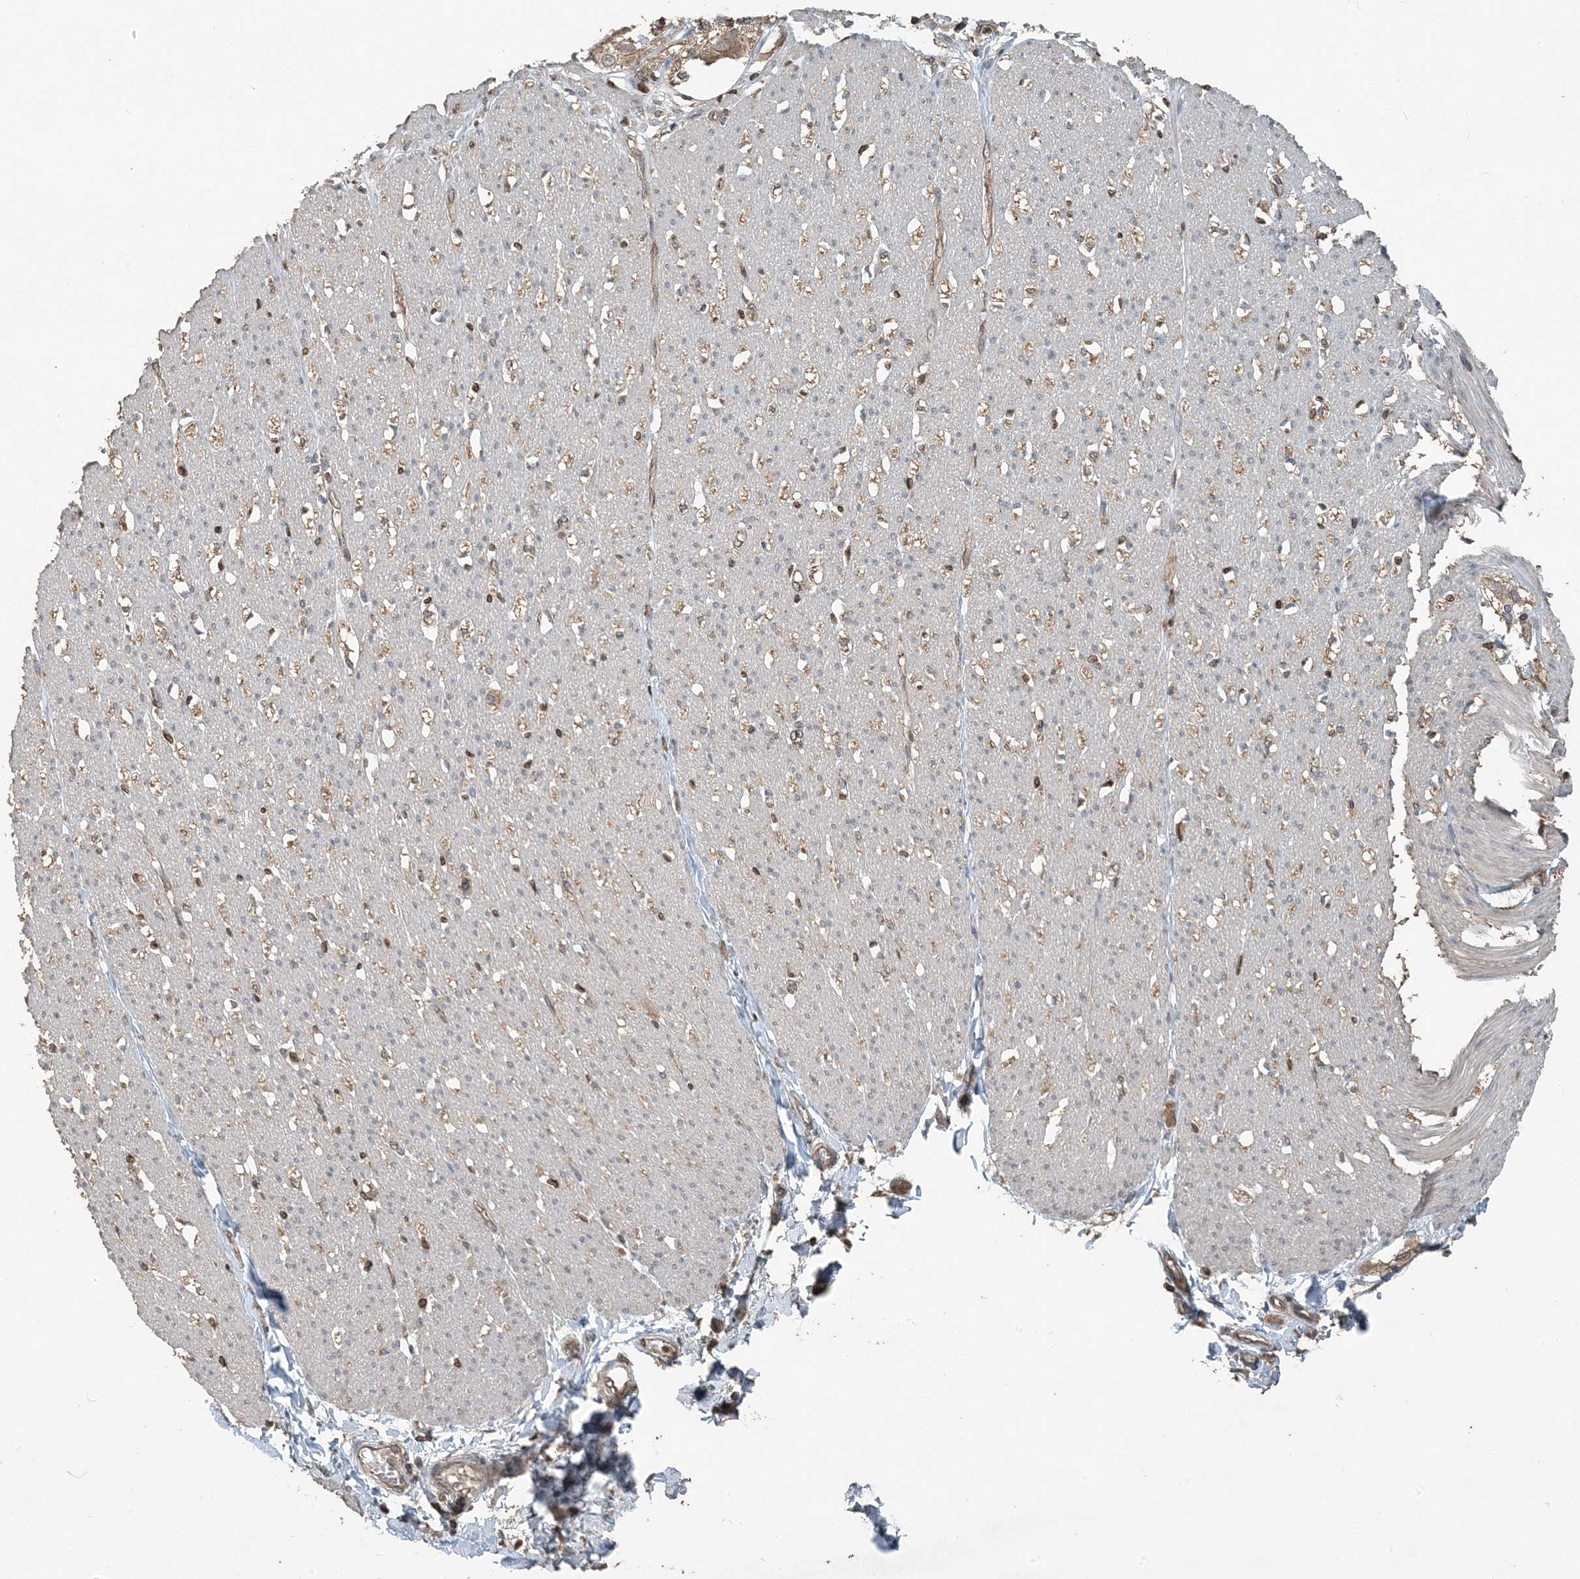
{"staining": {"intensity": "weak", "quantity": "25%-75%", "location": "nuclear"}, "tissue": "smooth muscle", "cell_type": "Smooth muscle cells", "image_type": "normal", "snomed": [{"axis": "morphology", "description": "Normal tissue, NOS"}, {"axis": "morphology", "description": "Adenocarcinoma, NOS"}, {"axis": "topography", "description": "Colon"}, {"axis": "topography", "description": "Peripheral nerve tissue"}], "caption": "Smooth muscle stained with IHC demonstrates weak nuclear staining in about 25%-75% of smooth muscle cells.", "gene": "ZFAND2B", "patient": {"sex": "male", "age": 14}}